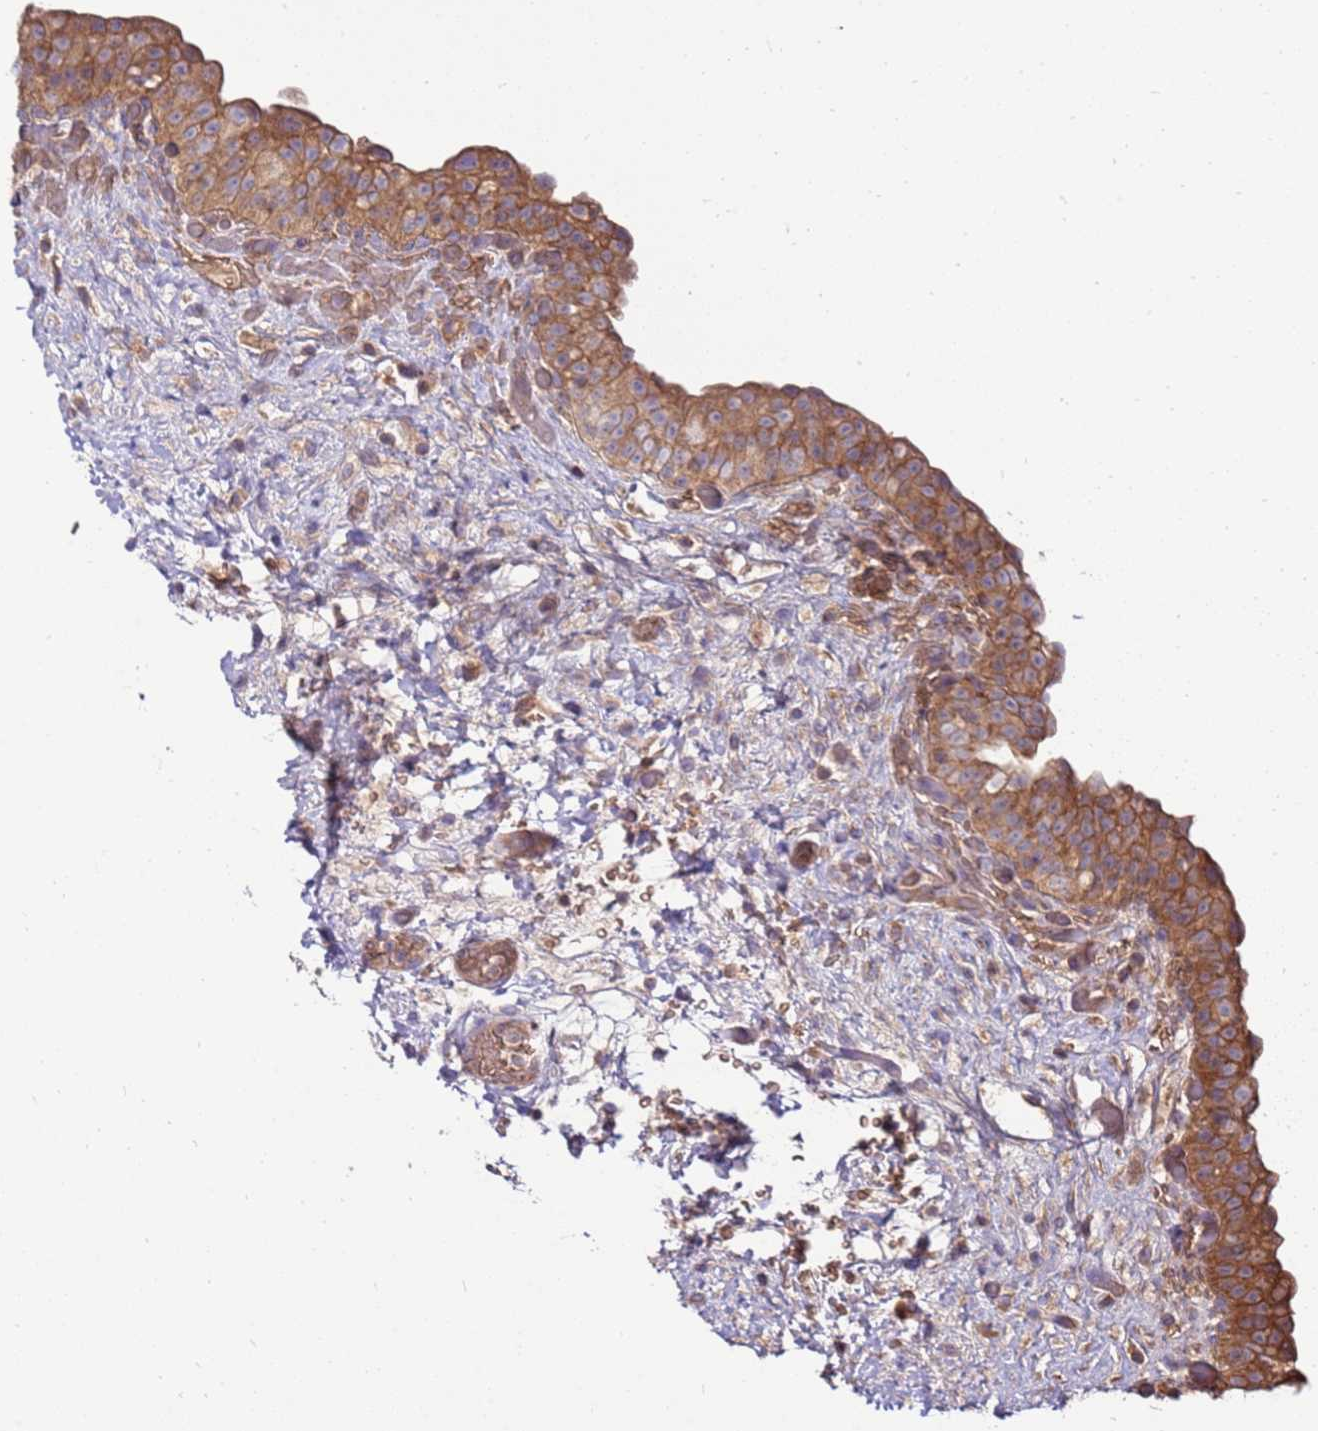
{"staining": {"intensity": "moderate", "quantity": ">75%", "location": "cytoplasmic/membranous"}, "tissue": "urinary bladder", "cell_type": "Urothelial cells", "image_type": "normal", "snomed": [{"axis": "morphology", "description": "Normal tissue, NOS"}, {"axis": "topography", "description": "Urinary bladder"}], "caption": "Immunohistochemistry micrograph of unremarkable human urinary bladder stained for a protein (brown), which exhibits medium levels of moderate cytoplasmic/membranous positivity in about >75% of urothelial cells.", "gene": "SLC44A5", "patient": {"sex": "male", "age": 69}}